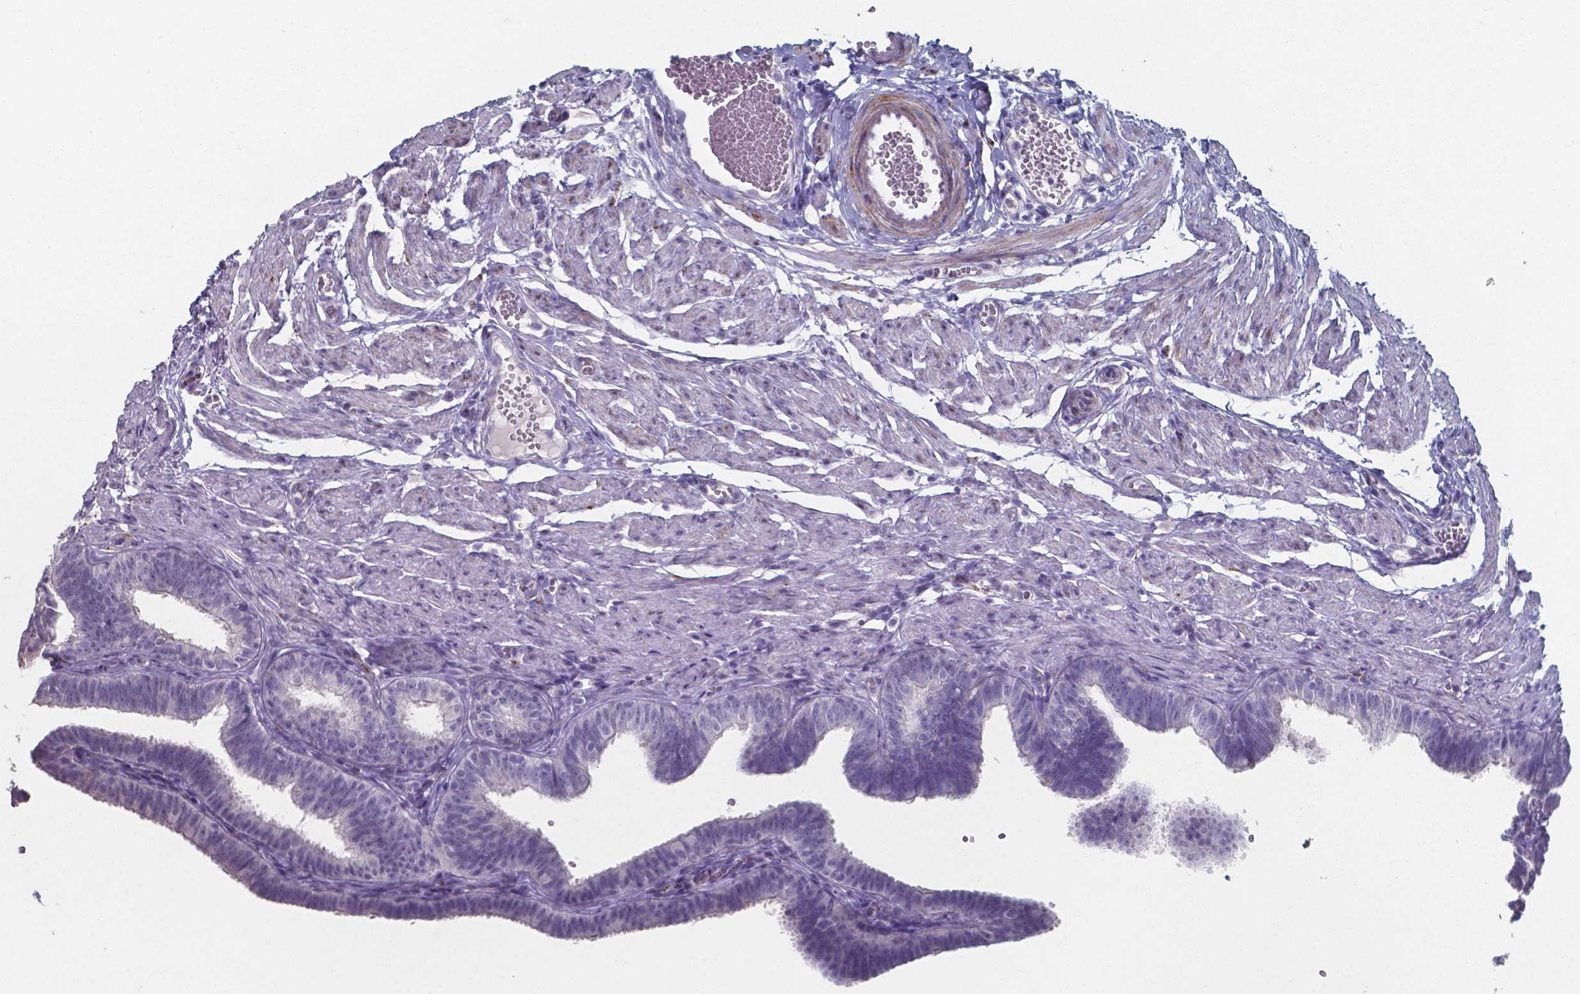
{"staining": {"intensity": "negative", "quantity": "none", "location": "none"}, "tissue": "fallopian tube", "cell_type": "Glandular cells", "image_type": "normal", "snomed": [{"axis": "morphology", "description": "Normal tissue, NOS"}, {"axis": "topography", "description": "Fallopian tube"}], "caption": "High power microscopy photomicrograph of an immunohistochemistry histopathology image of normal fallopian tube, revealing no significant staining in glandular cells. (Stains: DAB (3,3'-diaminobenzidine) immunohistochemistry (IHC) with hematoxylin counter stain, Microscopy: brightfield microscopy at high magnification).", "gene": "PLA2R1", "patient": {"sex": "female", "age": 25}}